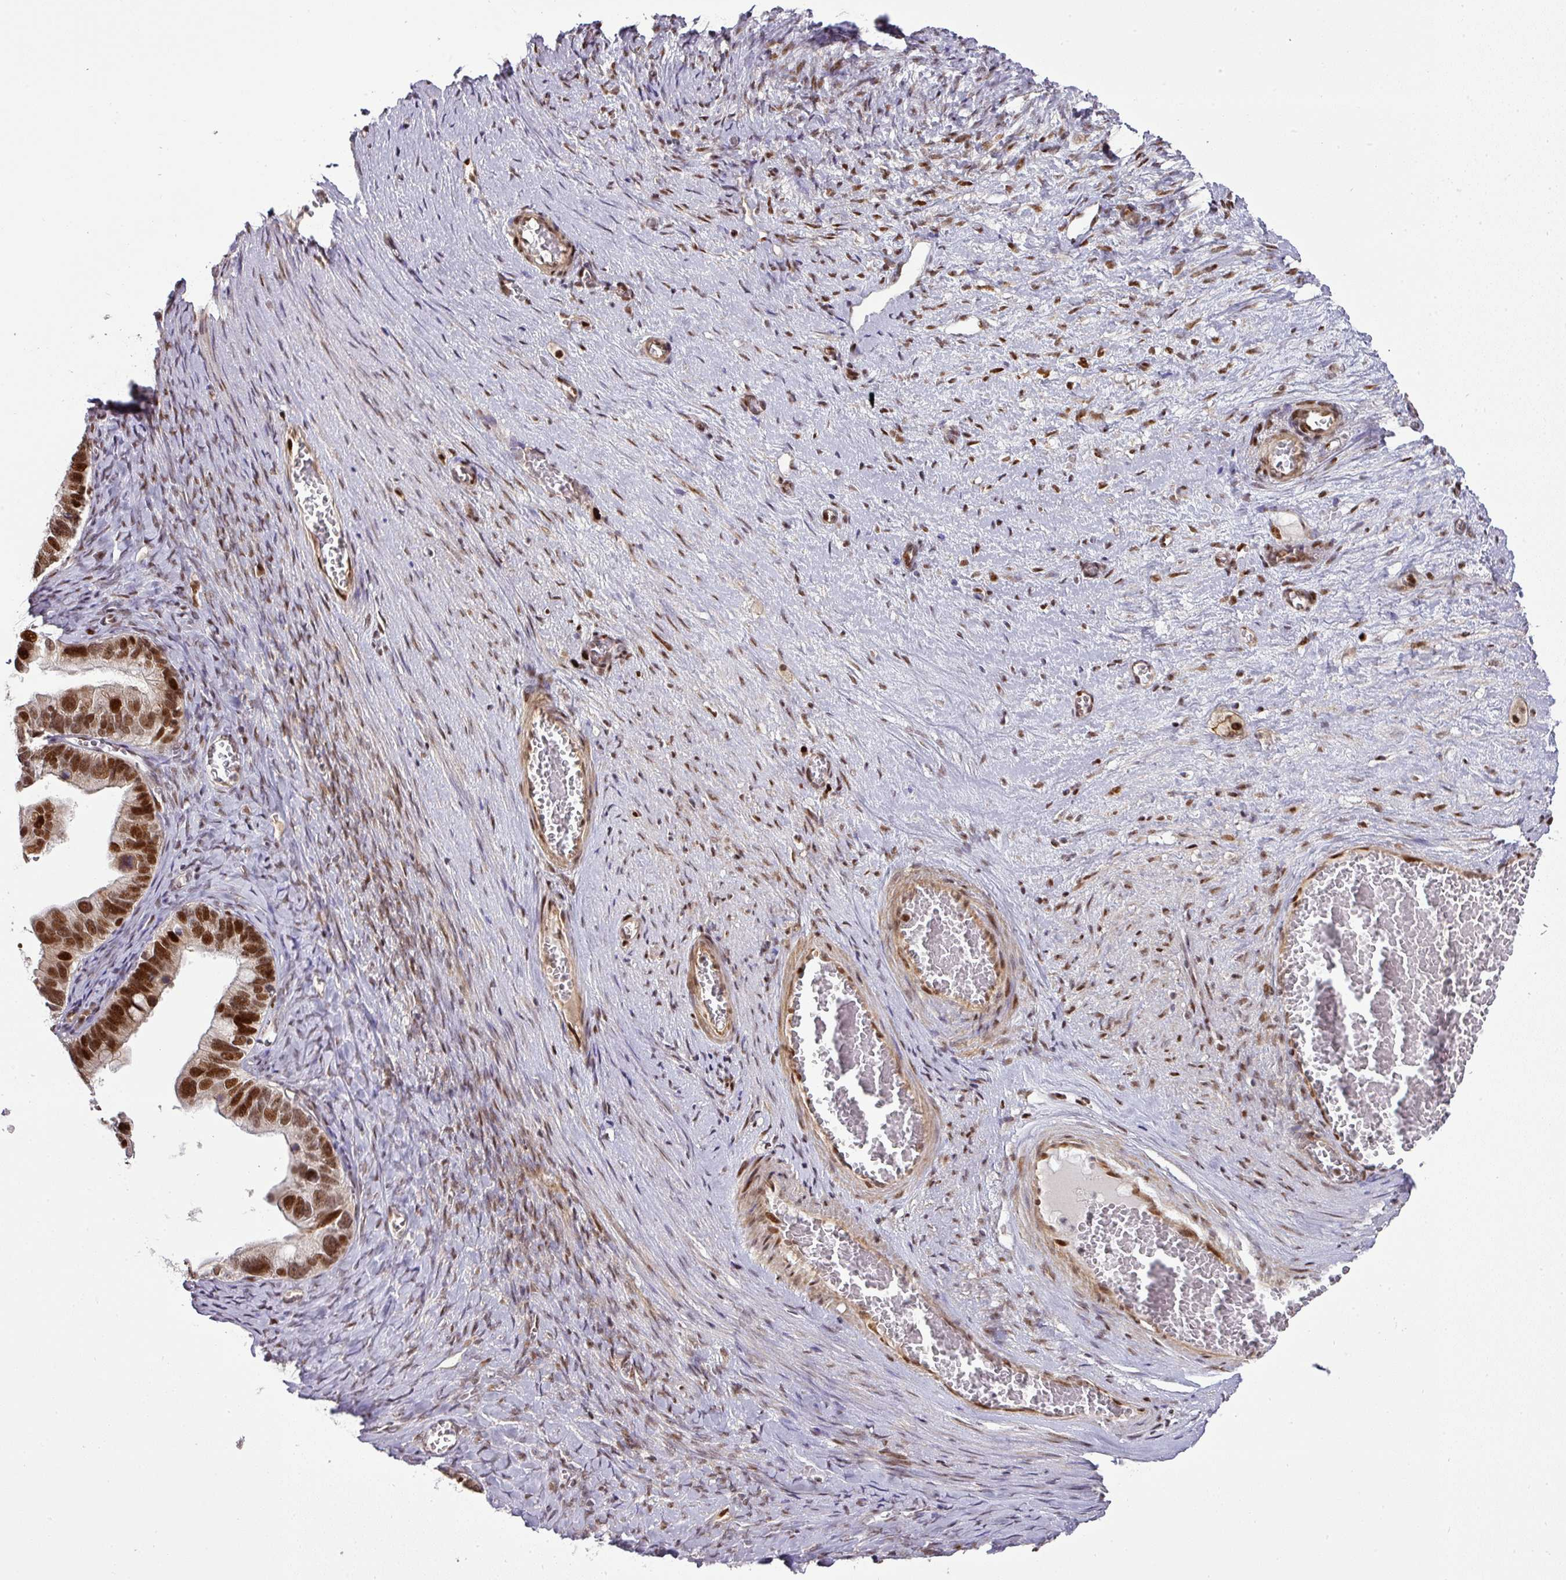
{"staining": {"intensity": "strong", "quantity": ">75%", "location": "nuclear"}, "tissue": "ovarian cancer", "cell_type": "Tumor cells", "image_type": "cancer", "snomed": [{"axis": "morphology", "description": "Cystadenocarcinoma, serous, NOS"}, {"axis": "topography", "description": "Ovary"}], "caption": "Human serous cystadenocarcinoma (ovarian) stained with a protein marker displays strong staining in tumor cells.", "gene": "MYSM1", "patient": {"sex": "female", "age": 56}}